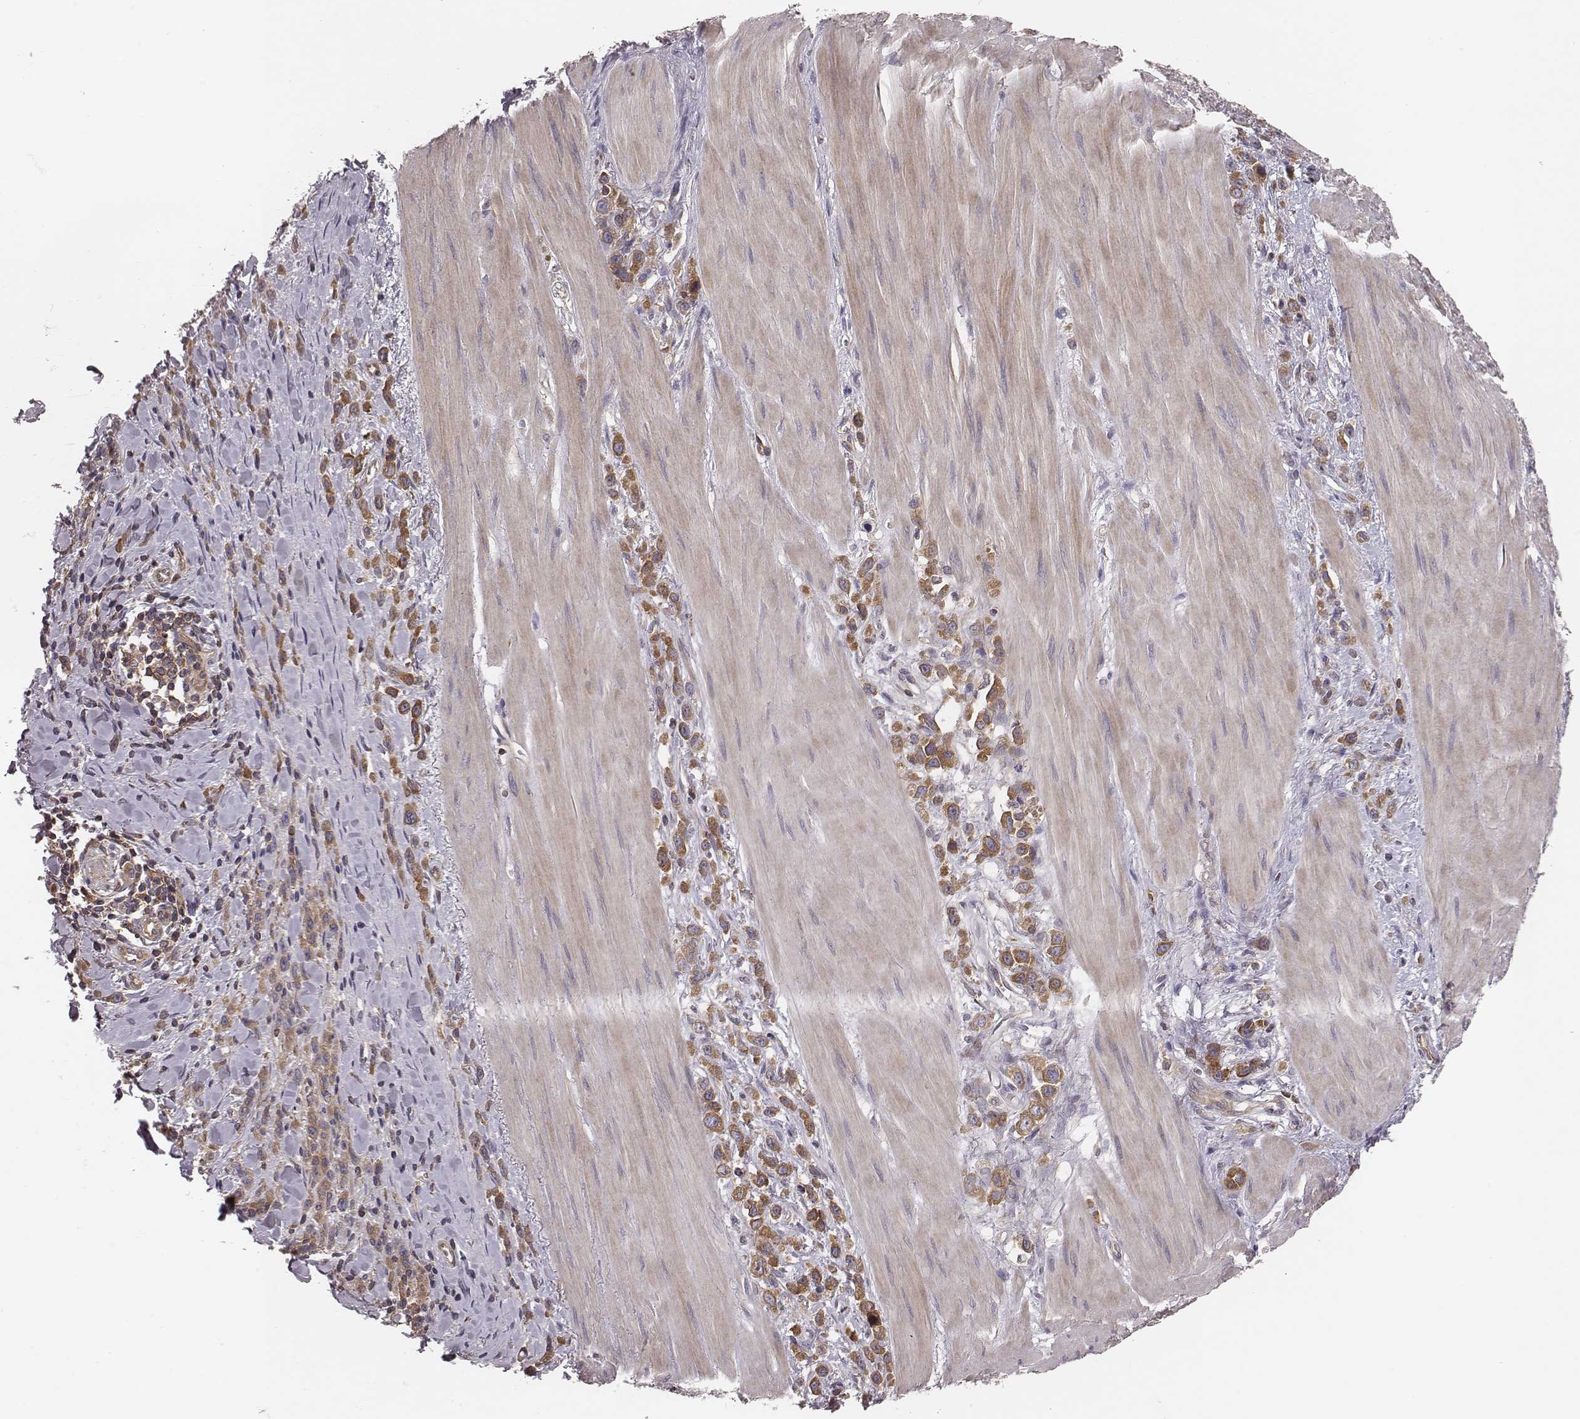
{"staining": {"intensity": "moderate", "quantity": ">75%", "location": "cytoplasmic/membranous"}, "tissue": "stomach cancer", "cell_type": "Tumor cells", "image_type": "cancer", "snomed": [{"axis": "morphology", "description": "Adenocarcinoma, NOS"}, {"axis": "topography", "description": "Stomach"}], "caption": "Approximately >75% of tumor cells in adenocarcinoma (stomach) display moderate cytoplasmic/membranous protein staining as visualized by brown immunohistochemical staining.", "gene": "CAD", "patient": {"sex": "male", "age": 47}}